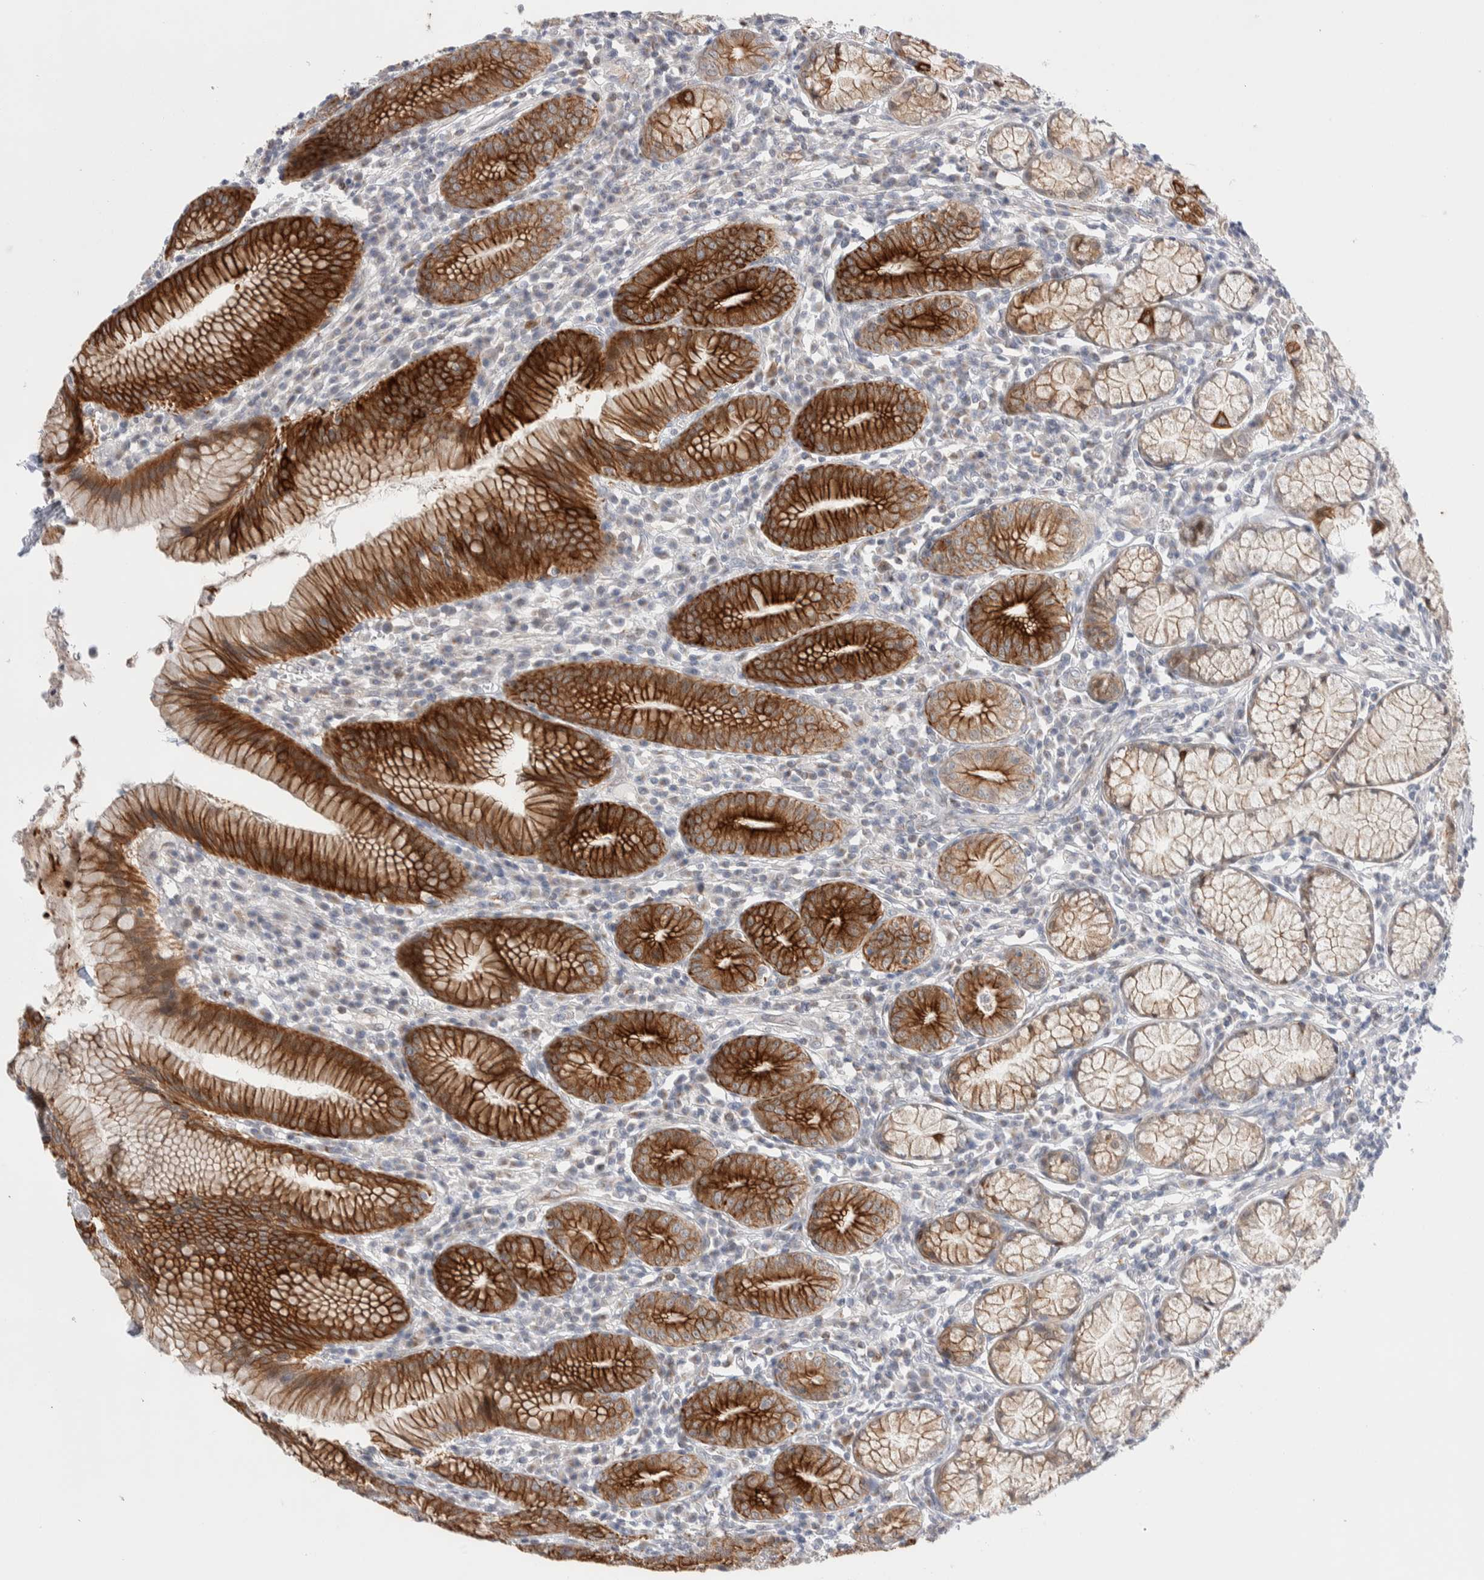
{"staining": {"intensity": "strong", "quantity": "25%-75%", "location": "cytoplasmic/membranous"}, "tissue": "stomach", "cell_type": "Glandular cells", "image_type": "normal", "snomed": [{"axis": "morphology", "description": "Normal tissue, NOS"}, {"axis": "topography", "description": "Stomach"}], "caption": "Strong cytoplasmic/membranous protein positivity is seen in about 25%-75% of glandular cells in stomach. Immunohistochemistry stains the protein of interest in brown and the nuclei are stained blue.", "gene": "C1orf112", "patient": {"sex": "male", "age": 55}}